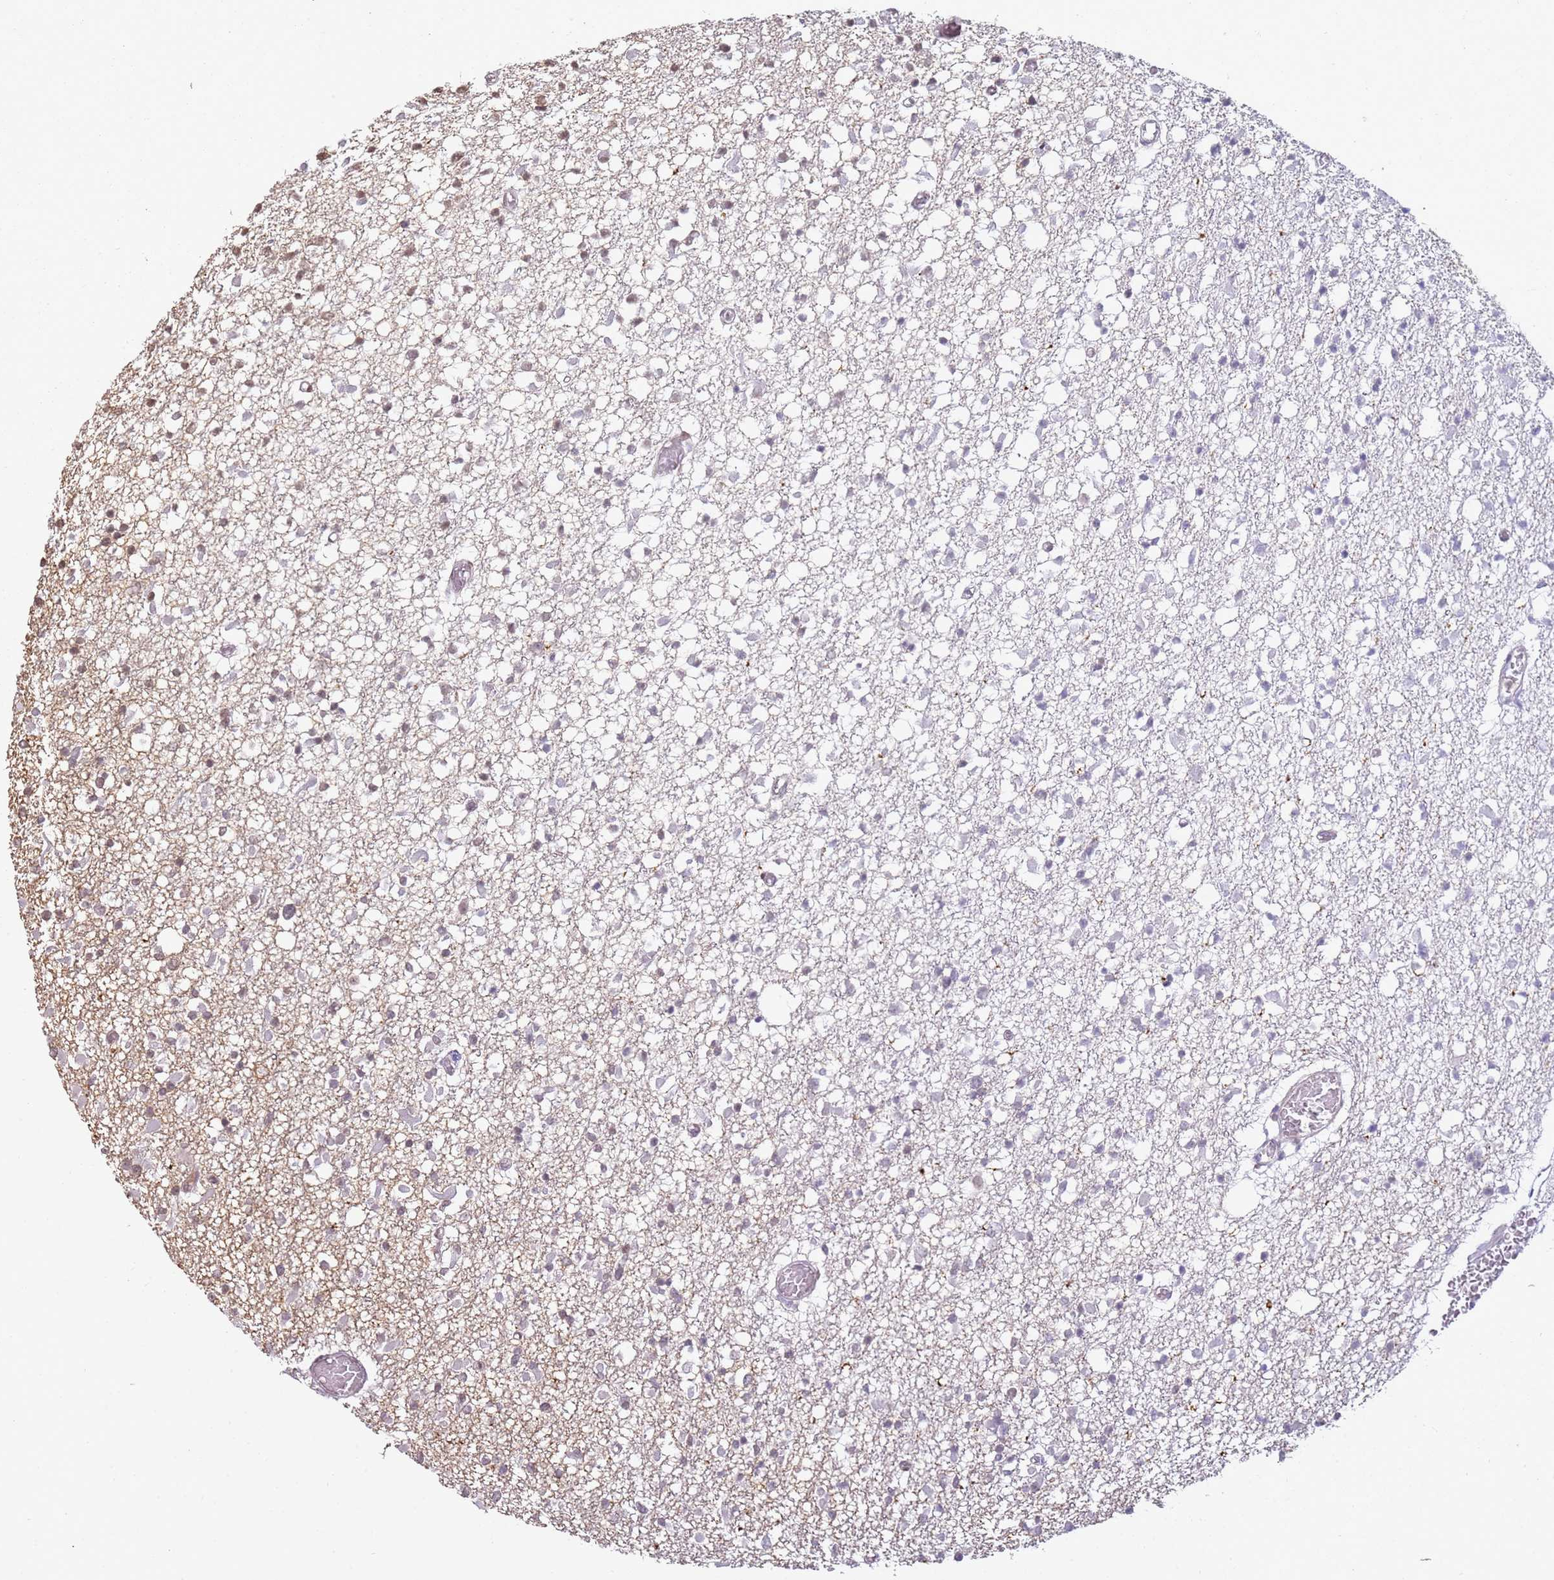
{"staining": {"intensity": "weak", "quantity": "<25%", "location": "nuclear"}, "tissue": "glioma", "cell_type": "Tumor cells", "image_type": "cancer", "snomed": [{"axis": "morphology", "description": "Glioma, malignant, Low grade"}, {"axis": "topography", "description": "Brain"}], "caption": "Tumor cells show no significant protein staining in malignant glioma (low-grade). The staining is performed using DAB brown chromogen with nuclei counter-stained in using hematoxylin.", "gene": "TENT4A", "patient": {"sex": "female", "age": 22}}